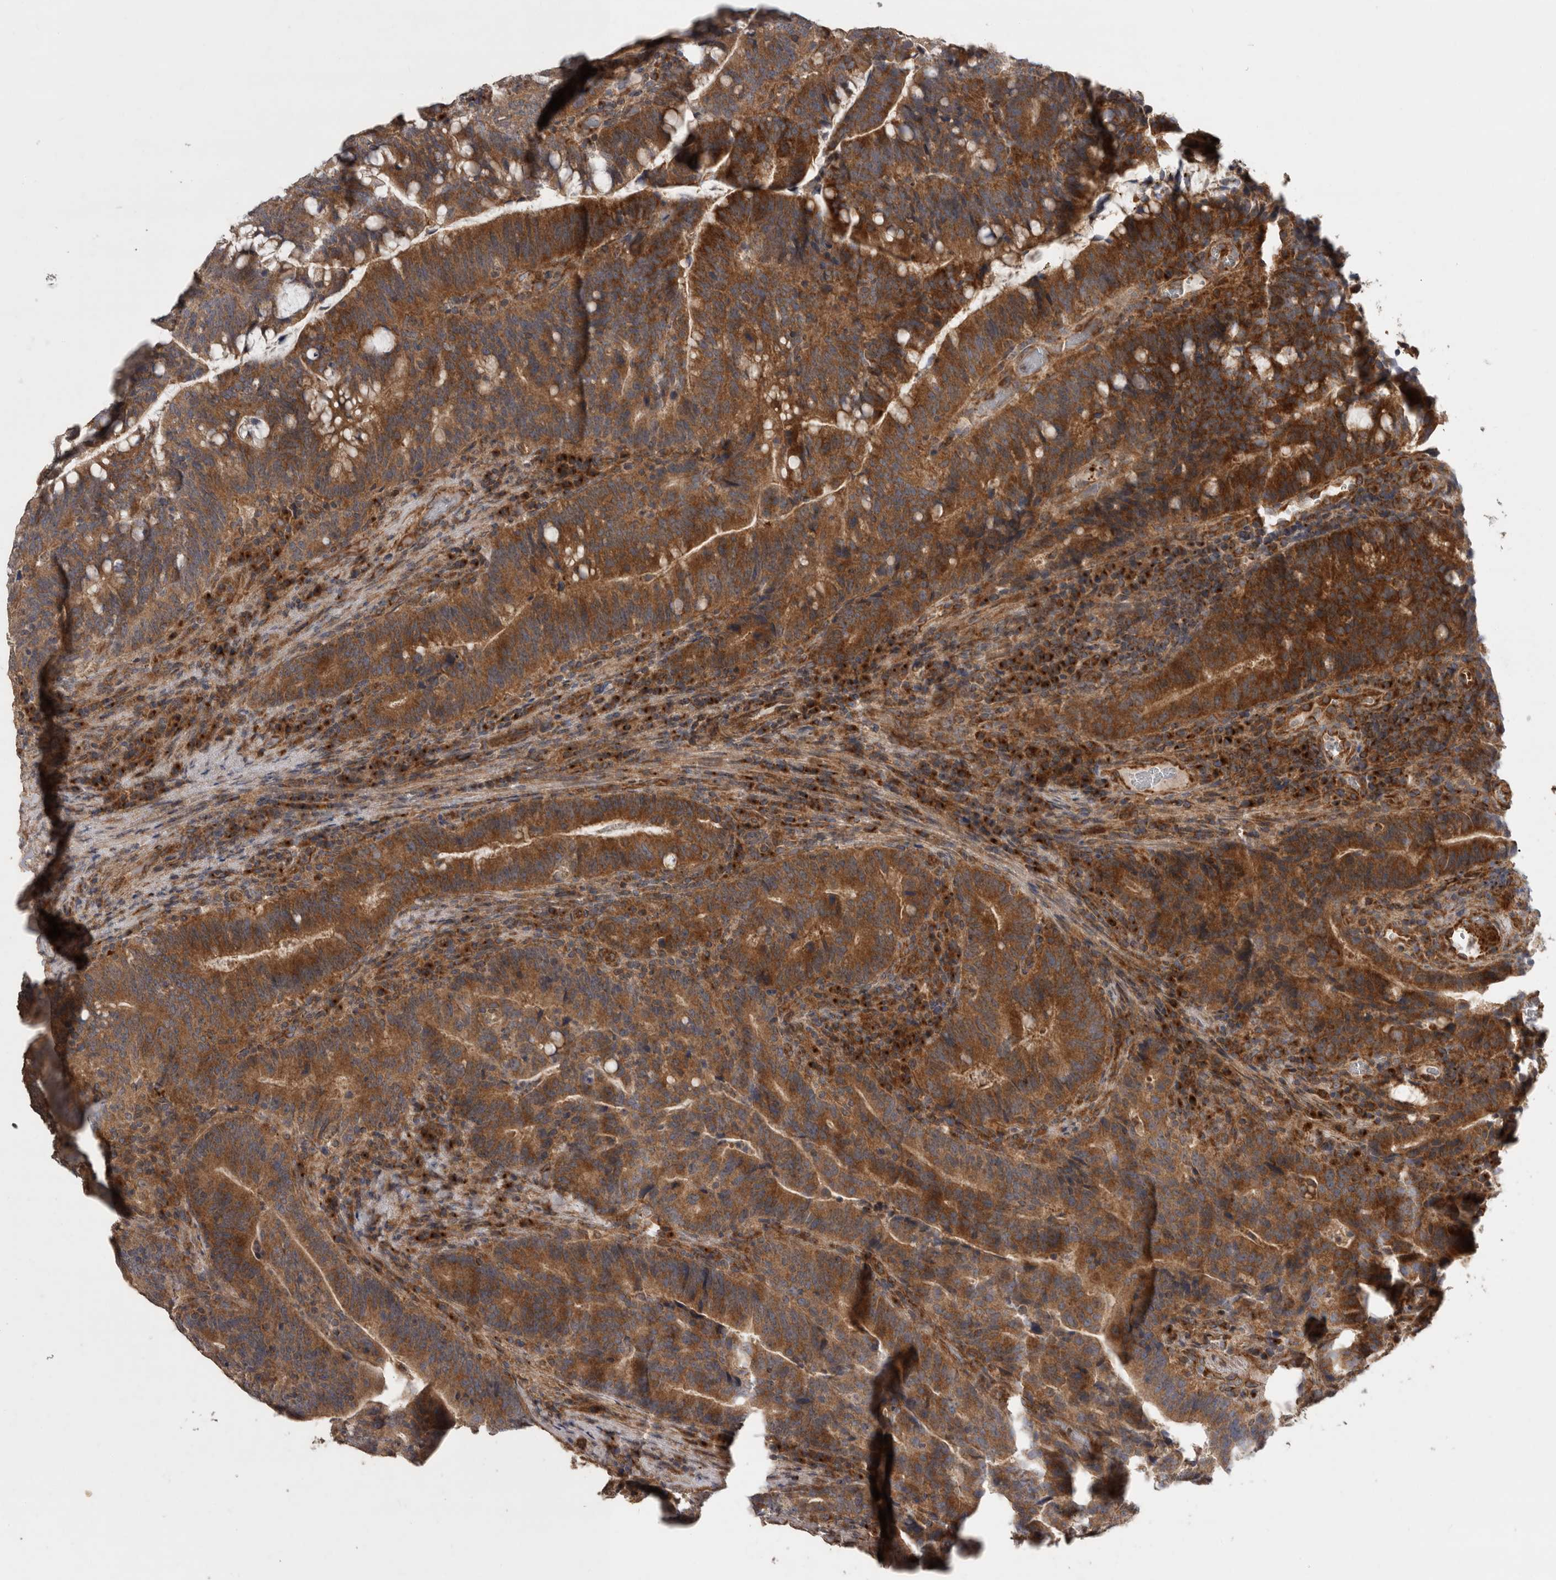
{"staining": {"intensity": "strong", "quantity": ">75%", "location": "cytoplasmic/membranous"}, "tissue": "colorectal cancer", "cell_type": "Tumor cells", "image_type": "cancer", "snomed": [{"axis": "morphology", "description": "Adenocarcinoma, NOS"}, {"axis": "topography", "description": "Colon"}], "caption": "Tumor cells exhibit high levels of strong cytoplasmic/membranous expression in about >75% of cells in colorectal cancer.", "gene": "PODXL2", "patient": {"sex": "female", "age": 66}}